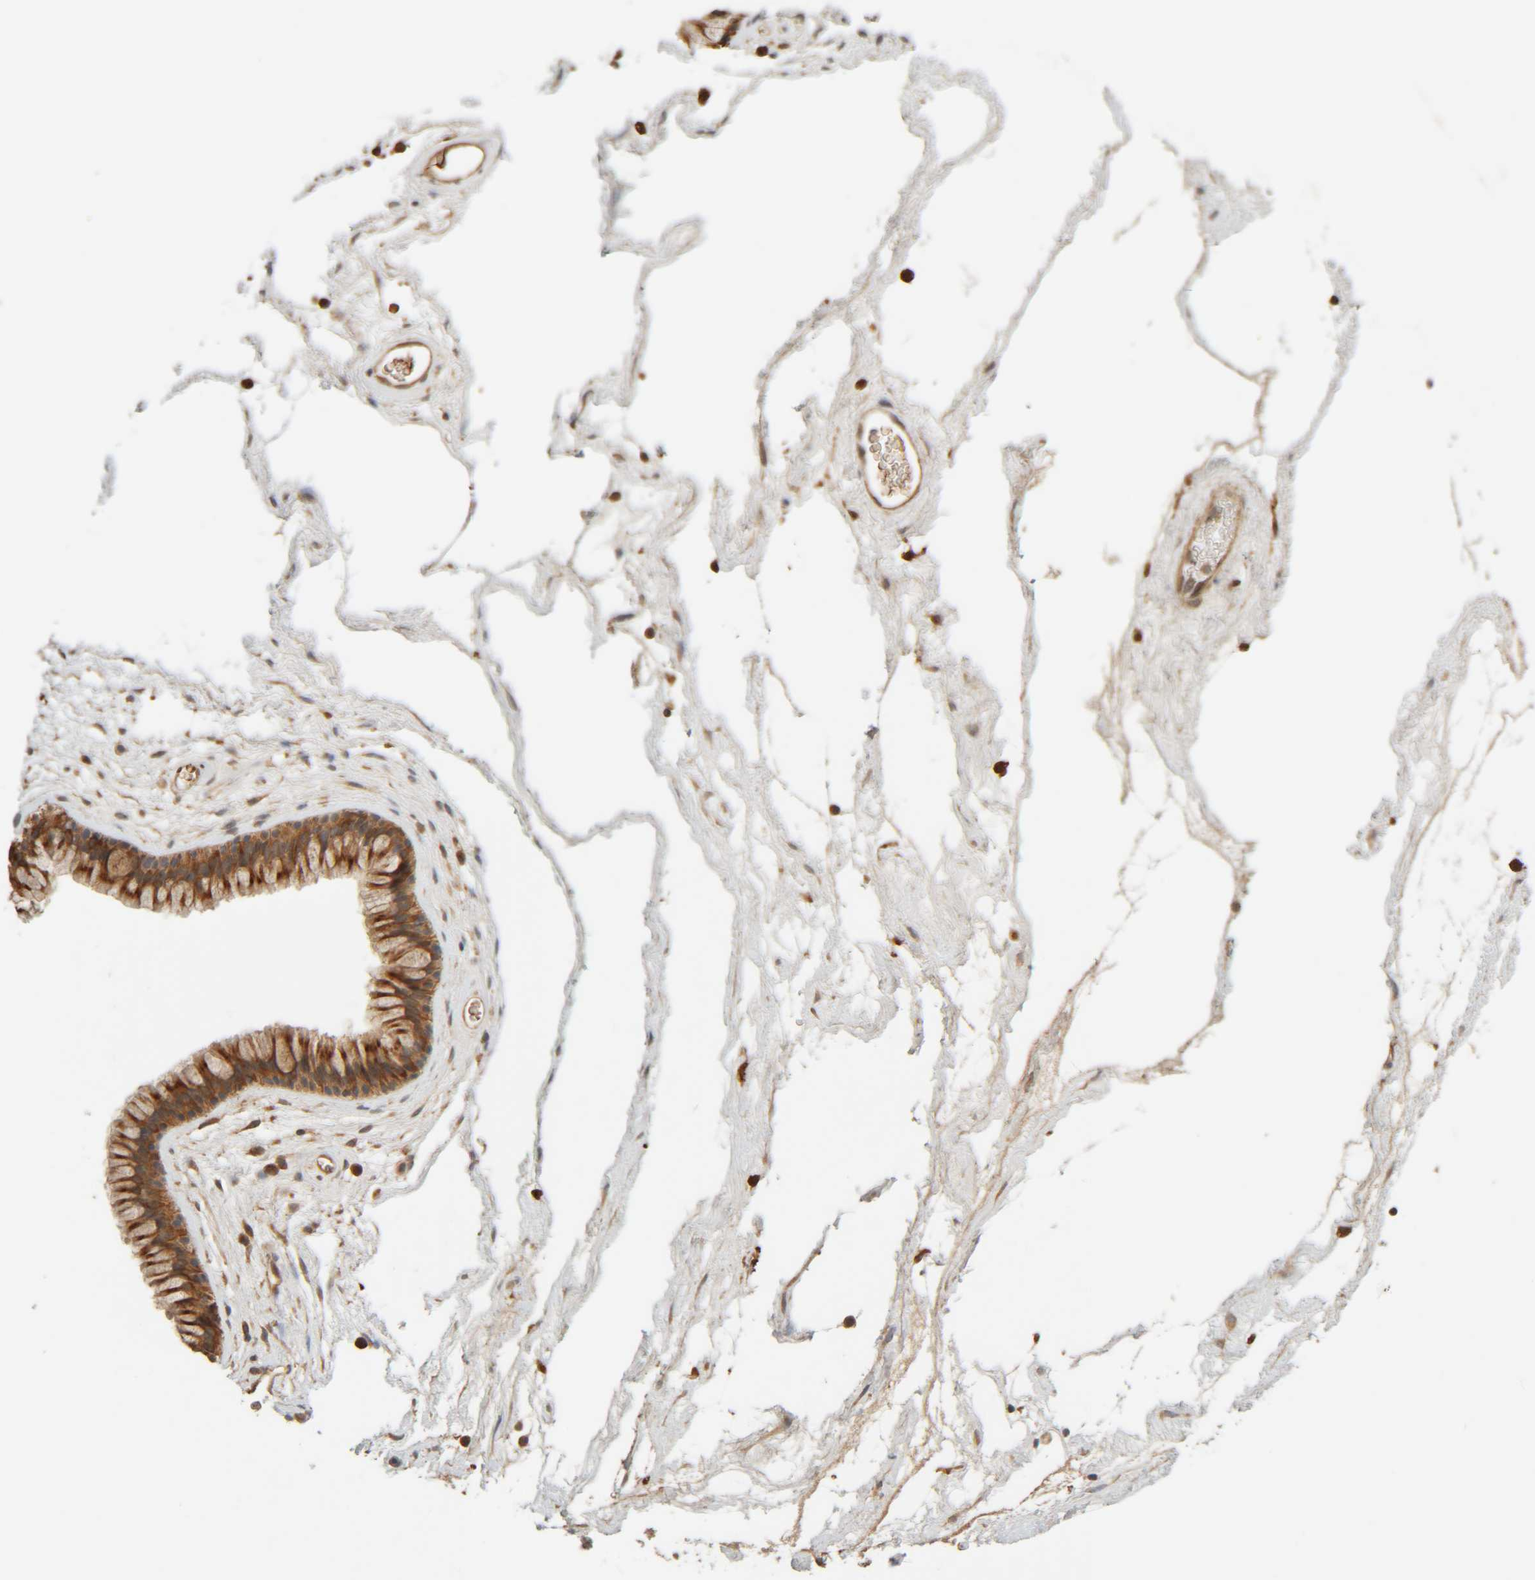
{"staining": {"intensity": "moderate", "quantity": ">75%", "location": "cytoplasmic/membranous"}, "tissue": "nasopharynx", "cell_type": "Respiratory epithelial cells", "image_type": "normal", "snomed": [{"axis": "morphology", "description": "Normal tissue, NOS"}, {"axis": "morphology", "description": "Inflammation, NOS"}, {"axis": "topography", "description": "Nasopharynx"}], "caption": "Immunohistochemical staining of benign nasopharynx exhibits moderate cytoplasmic/membranous protein staining in about >75% of respiratory epithelial cells.", "gene": "TMEM192", "patient": {"sex": "male", "age": 48}}